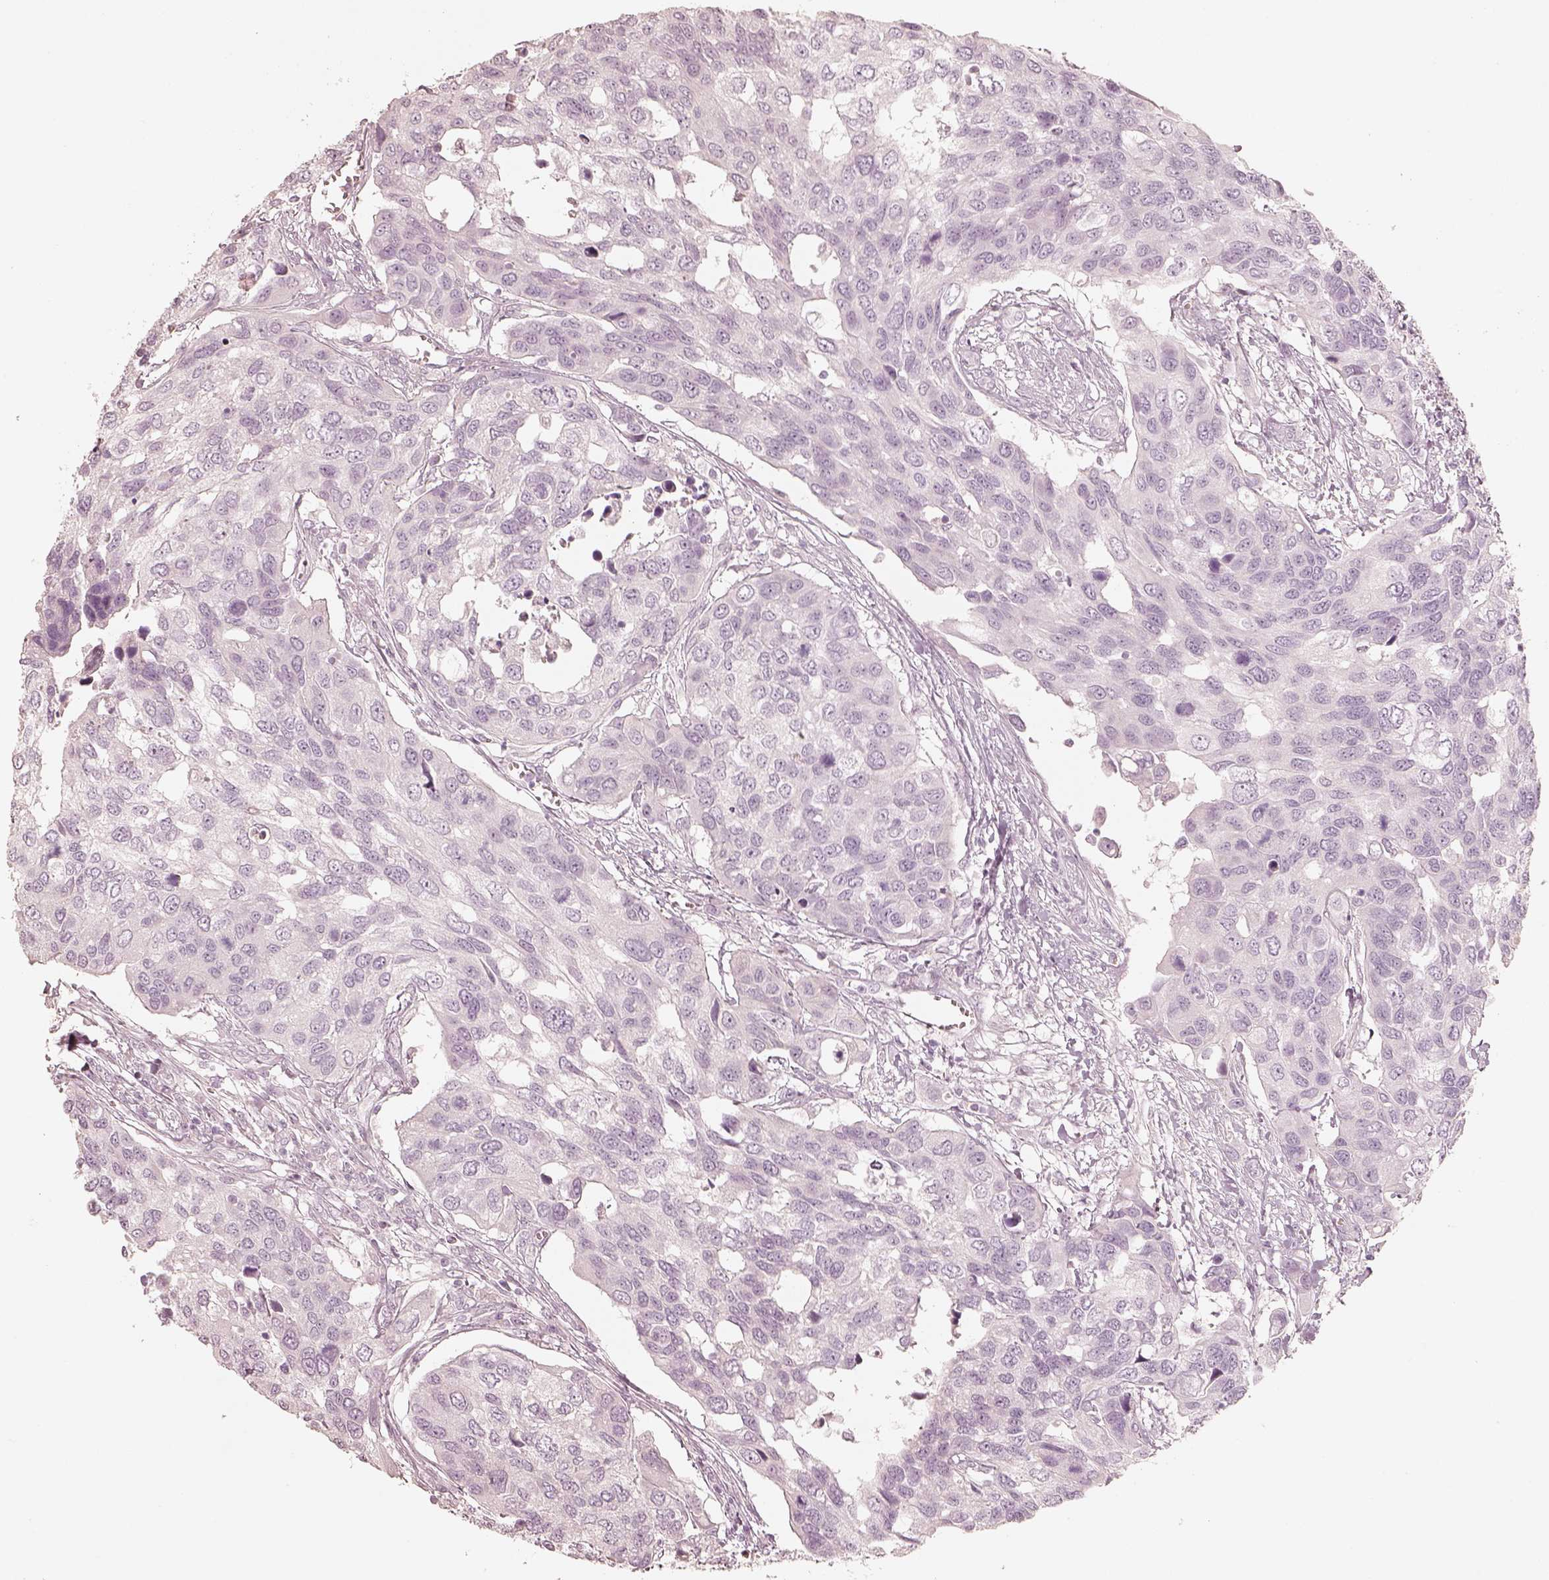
{"staining": {"intensity": "negative", "quantity": "none", "location": "none"}, "tissue": "urothelial cancer", "cell_type": "Tumor cells", "image_type": "cancer", "snomed": [{"axis": "morphology", "description": "Urothelial carcinoma, High grade"}, {"axis": "topography", "description": "Urinary bladder"}], "caption": "High power microscopy micrograph of an IHC photomicrograph of urothelial carcinoma (high-grade), revealing no significant positivity in tumor cells.", "gene": "KRT82", "patient": {"sex": "male", "age": 60}}